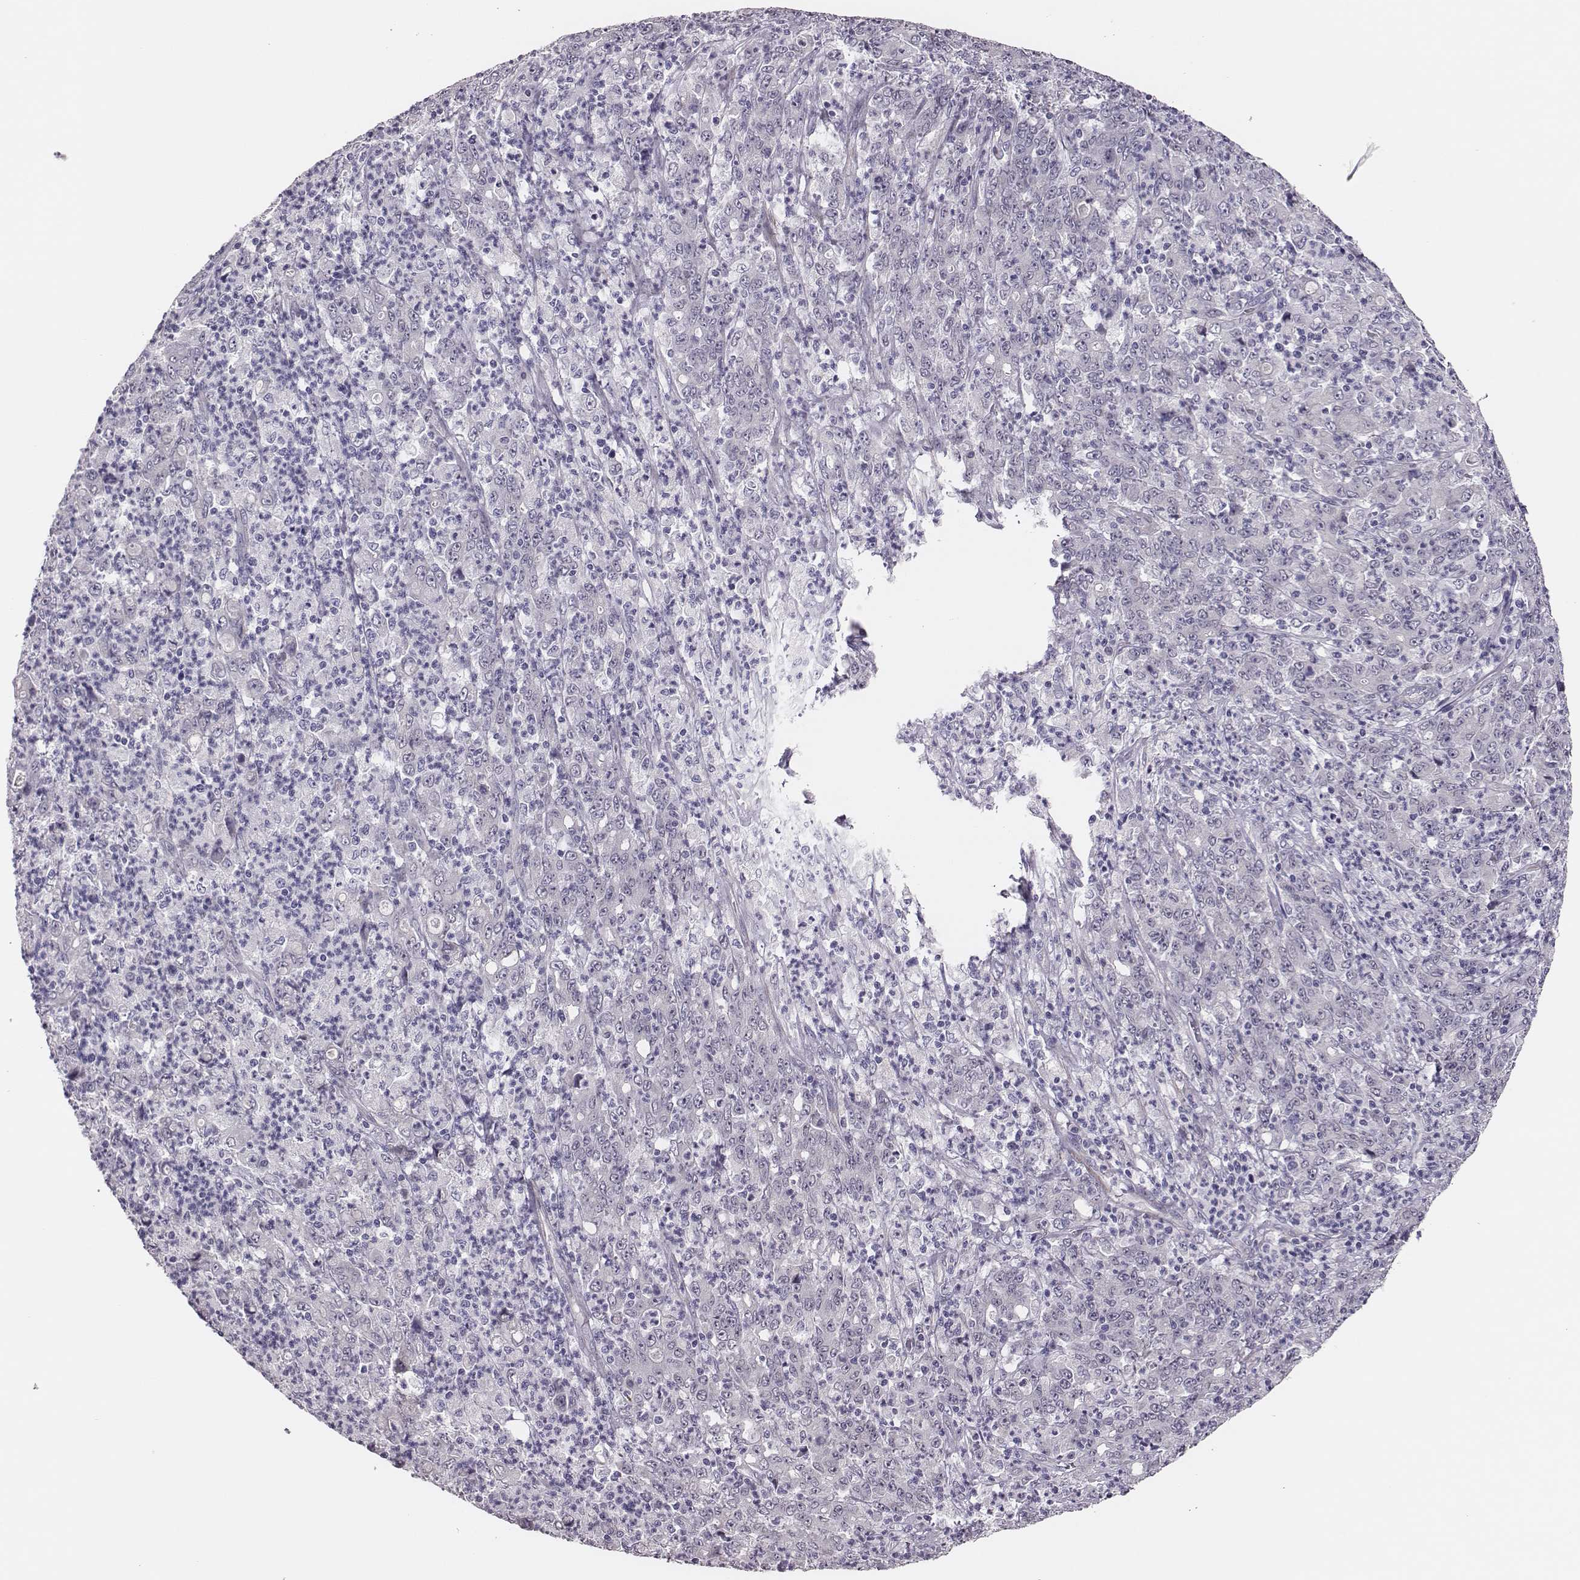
{"staining": {"intensity": "negative", "quantity": "none", "location": "none"}, "tissue": "stomach cancer", "cell_type": "Tumor cells", "image_type": "cancer", "snomed": [{"axis": "morphology", "description": "Adenocarcinoma, NOS"}, {"axis": "topography", "description": "Stomach, lower"}], "caption": "Immunohistochemistry (IHC) of stomach cancer exhibits no positivity in tumor cells.", "gene": "SCML2", "patient": {"sex": "female", "age": 71}}